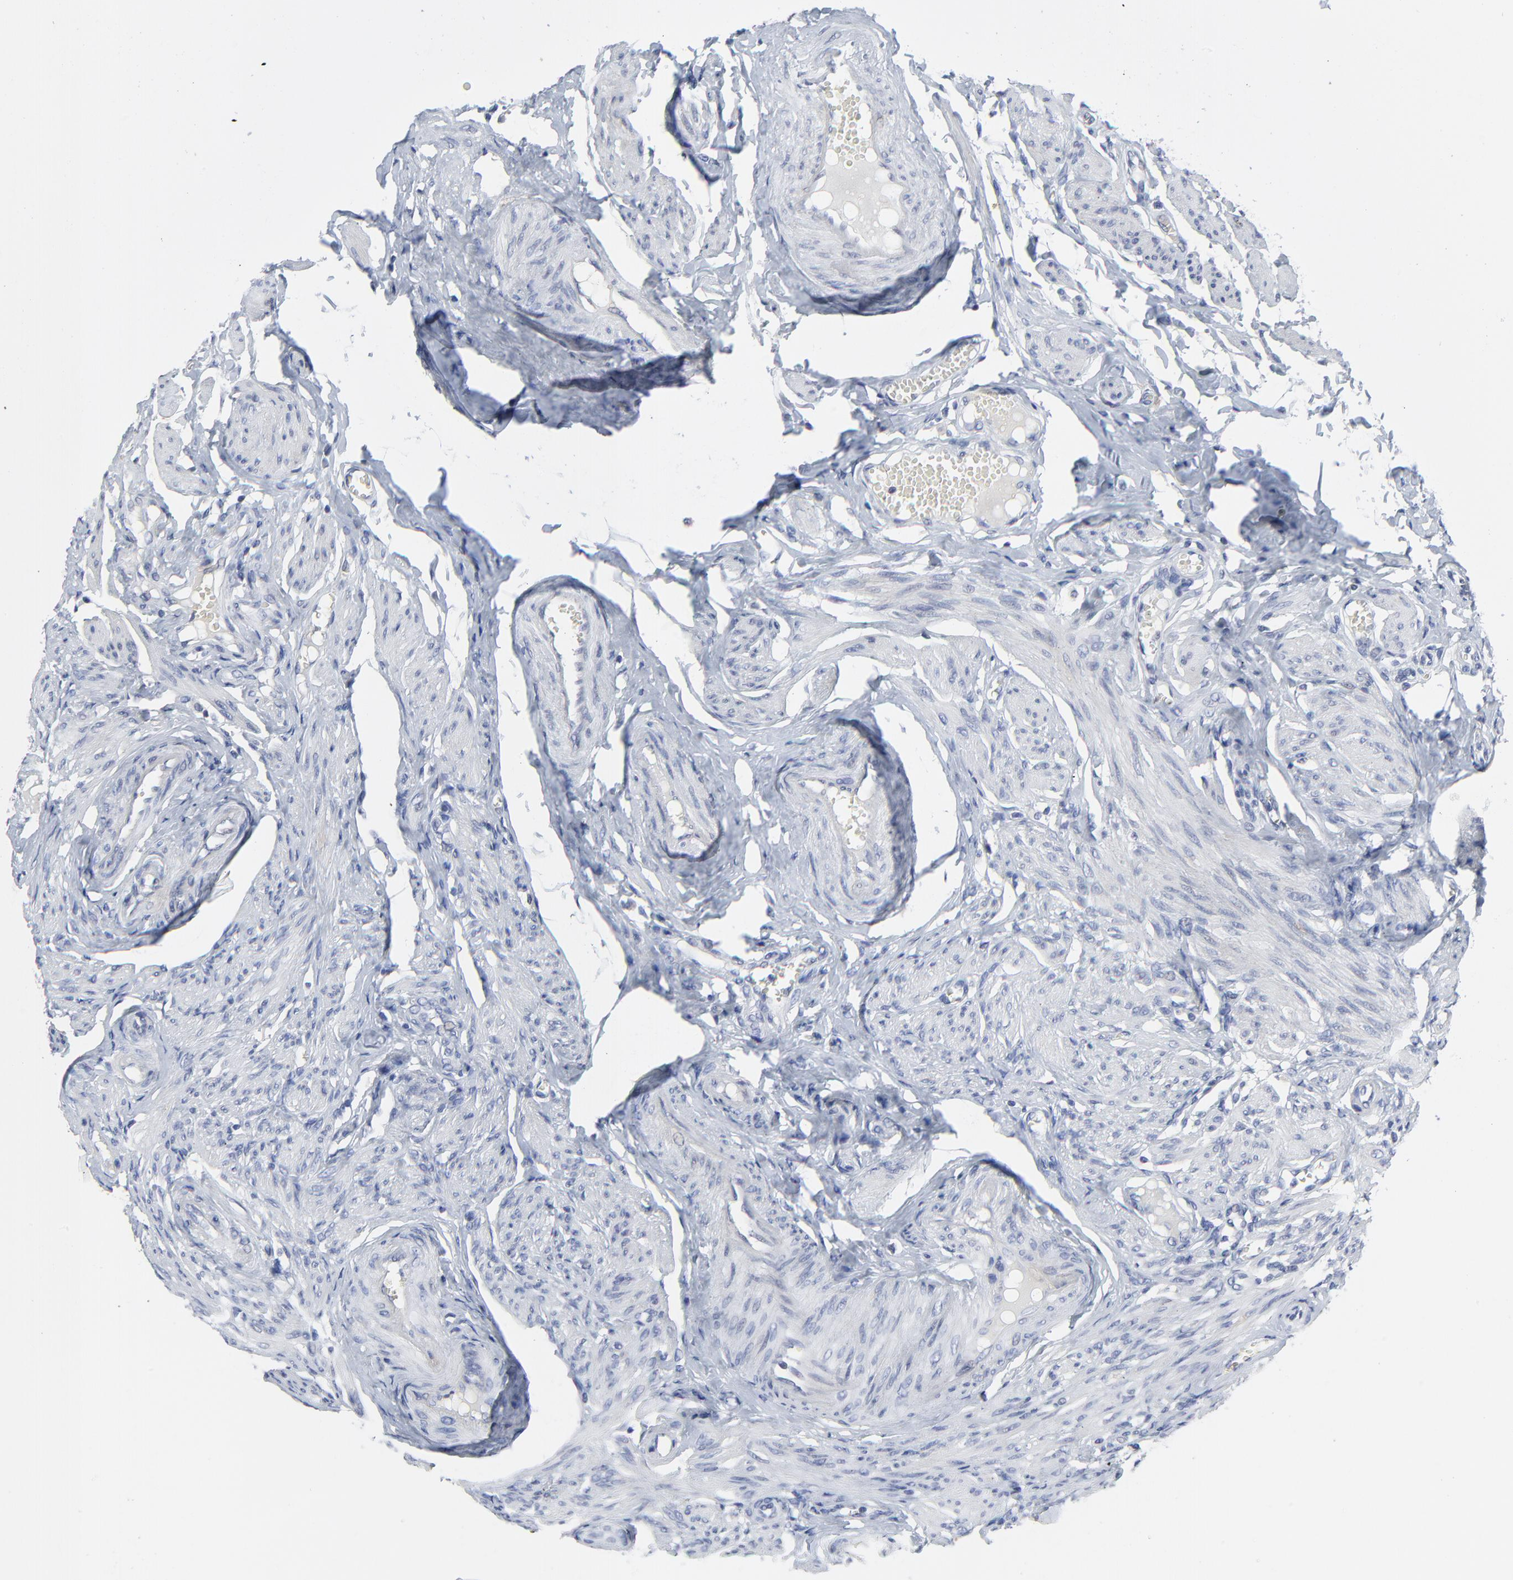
{"staining": {"intensity": "negative", "quantity": "none", "location": "none"}, "tissue": "fallopian tube", "cell_type": "Glandular cells", "image_type": "normal", "snomed": [{"axis": "morphology", "description": "Normal tissue, NOS"}, {"axis": "topography", "description": "Fallopian tube"}], "caption": "DAB immunohistochemical staining of benign fallopian tube demonstrates no significant expression in glandular cells.", "gene": "NLGN3", "patient": {"sex": "female", "age": 46}}